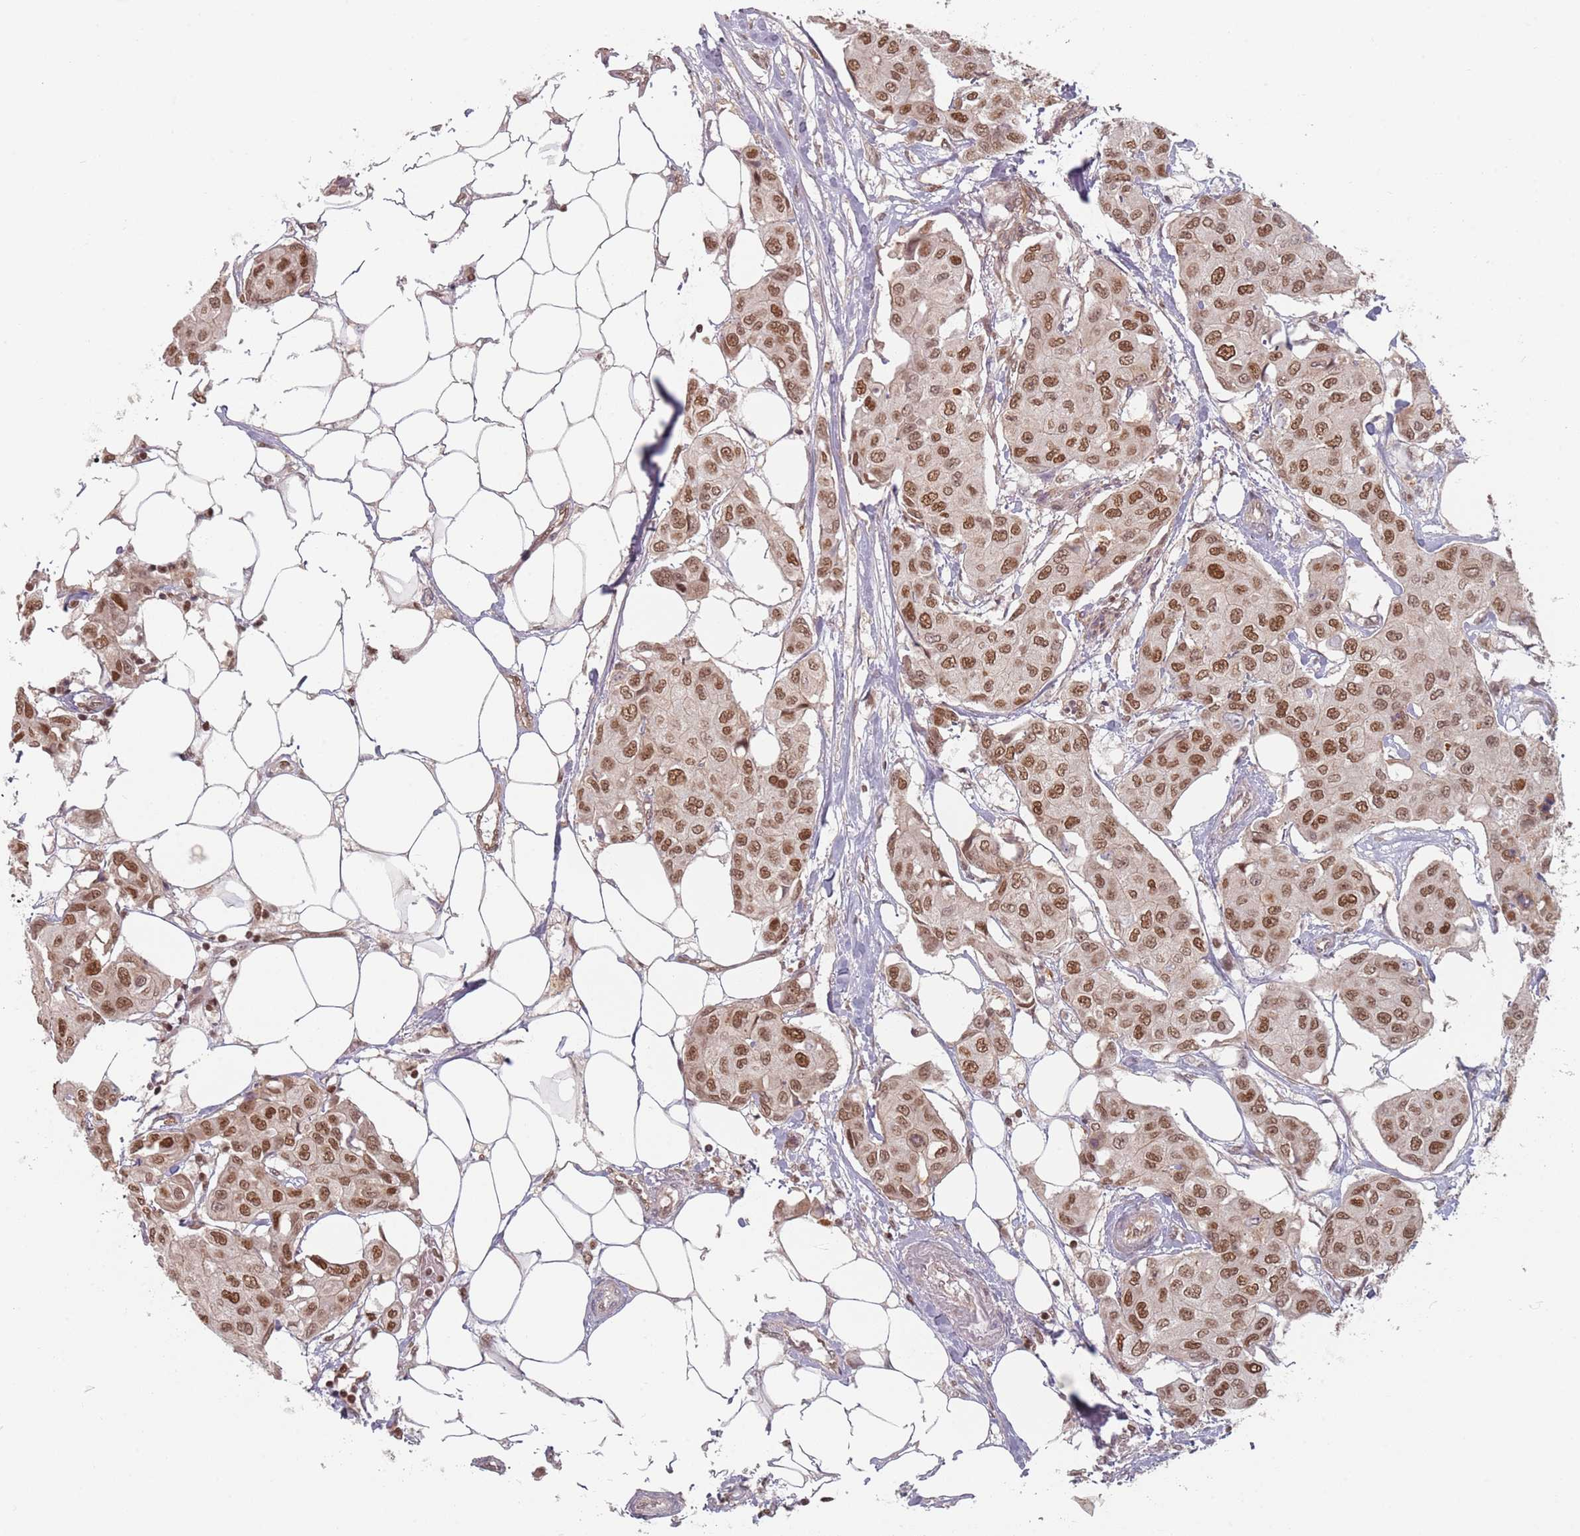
{"staining": {"intensity": "moderate", "quantity": ">75%", "location": "nuclear"}, "tissue": "breast cancer", "cell_type": "Tumor cells", "image_type": "cancer", "snomed": [{"axis": "morphology", "description": "Duct carcinoma"}, {"axis": "topography", "description": "Breast"}, {"axis": "topography", "description": "Lymph node"}], "caption": "Breast invasive ductal carcinoma stained for a protein shows moderate nuclear positivity in tumor cells. (IHC, brightfield microscopy, high magnification).", "gene": "NUP50", "patient": {"sex": "female", "age": 80}}